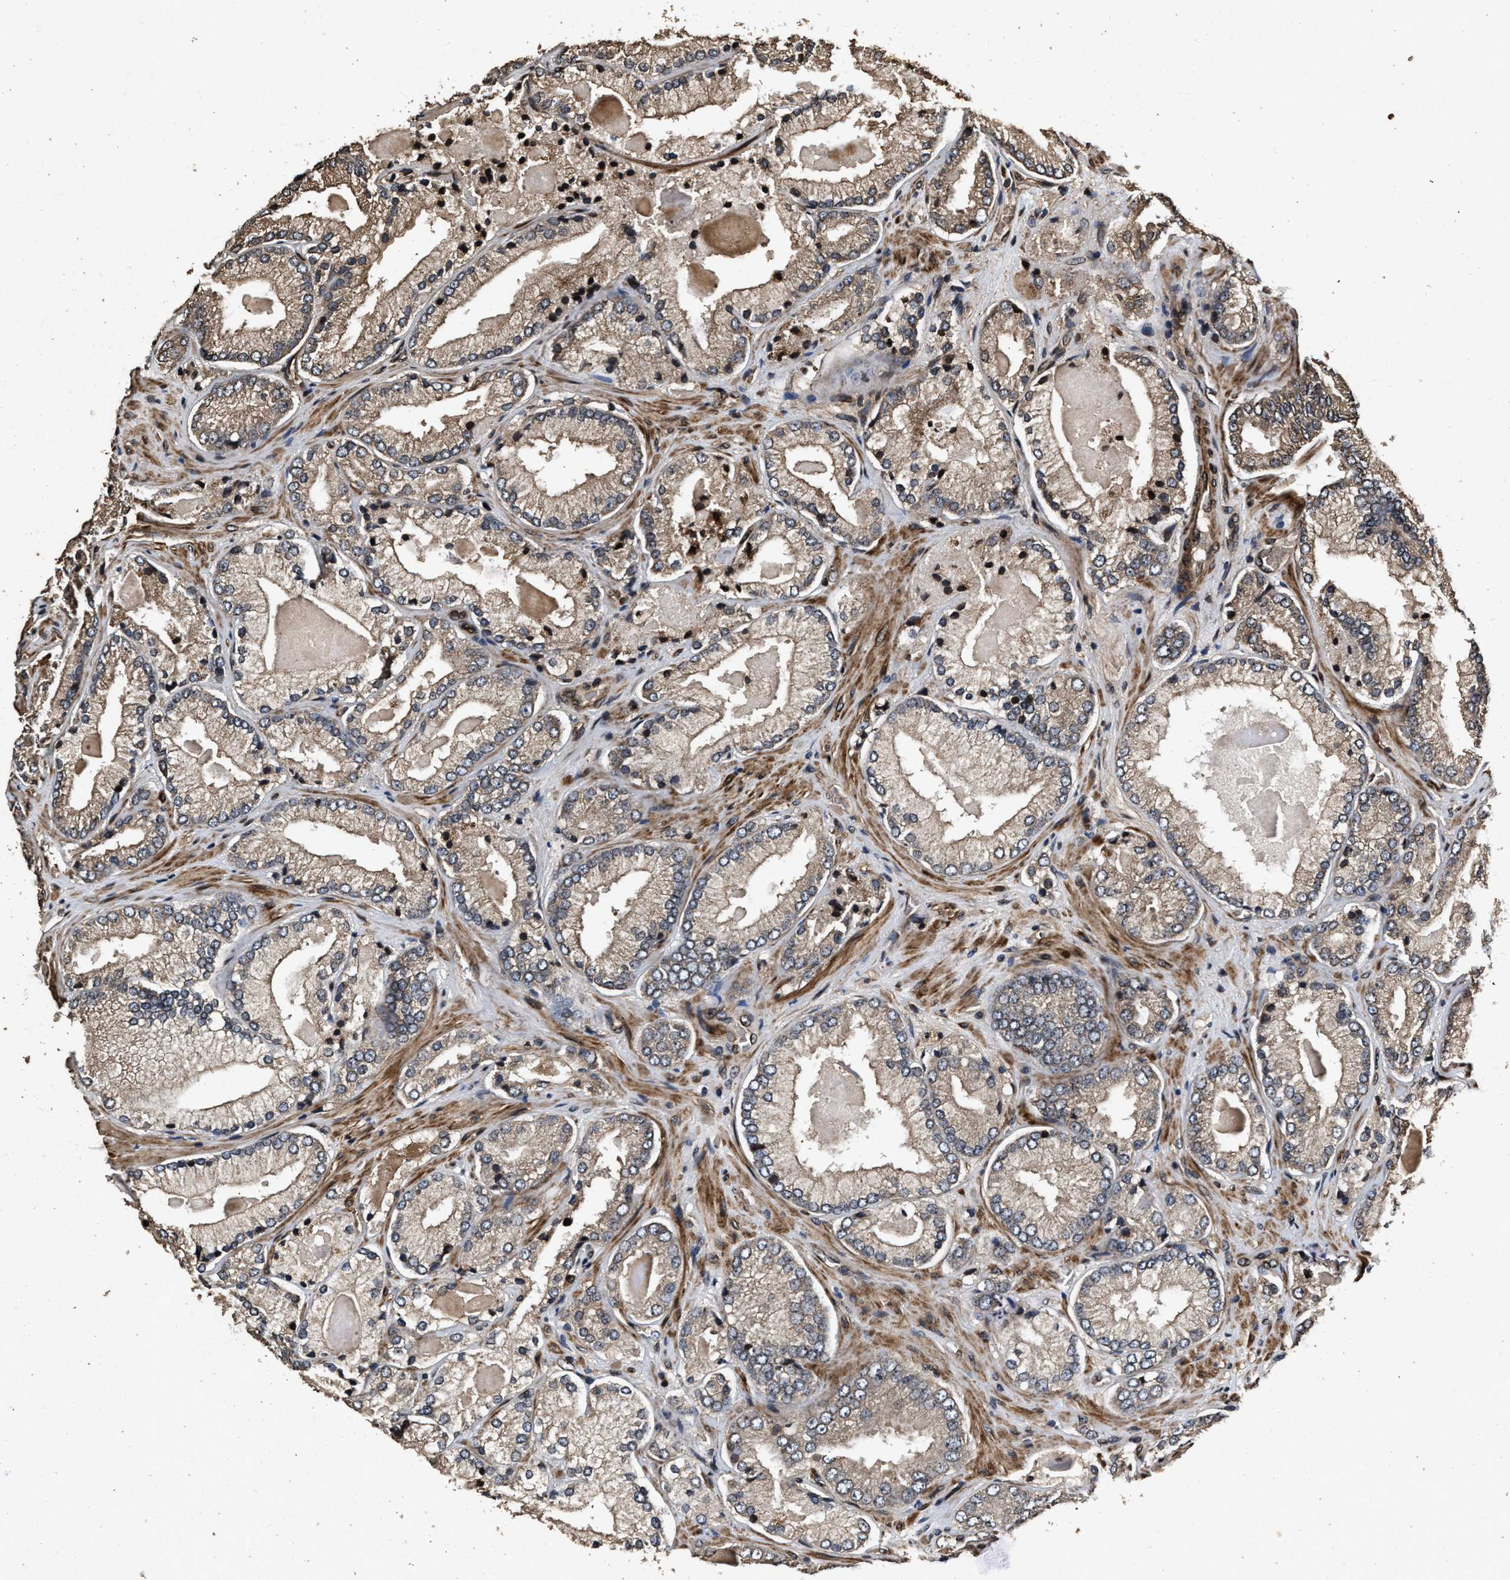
{"staining": {"intensity": "weak", "quantity": ">75%", "location": "cytoplasmic/membranous"}, "tissue": "prostate cancer", "cell_type": "Tumor cells", "image_type": "cancer", "snomed": [{"axis": "morphology", "description": "Adenocarcinoma, Low grade"}, {"axis": "topography", "description": "Prostate"}], "caption": "Prostate cancer (low-grade adenocarcinoma) stained with immunohistochemistry demonstrates weak cytoplasmic/membranous expression in approximately >75% of tumor cells.", "gene": "ACCS", "patient": {"sex": "male", "age": 65}}